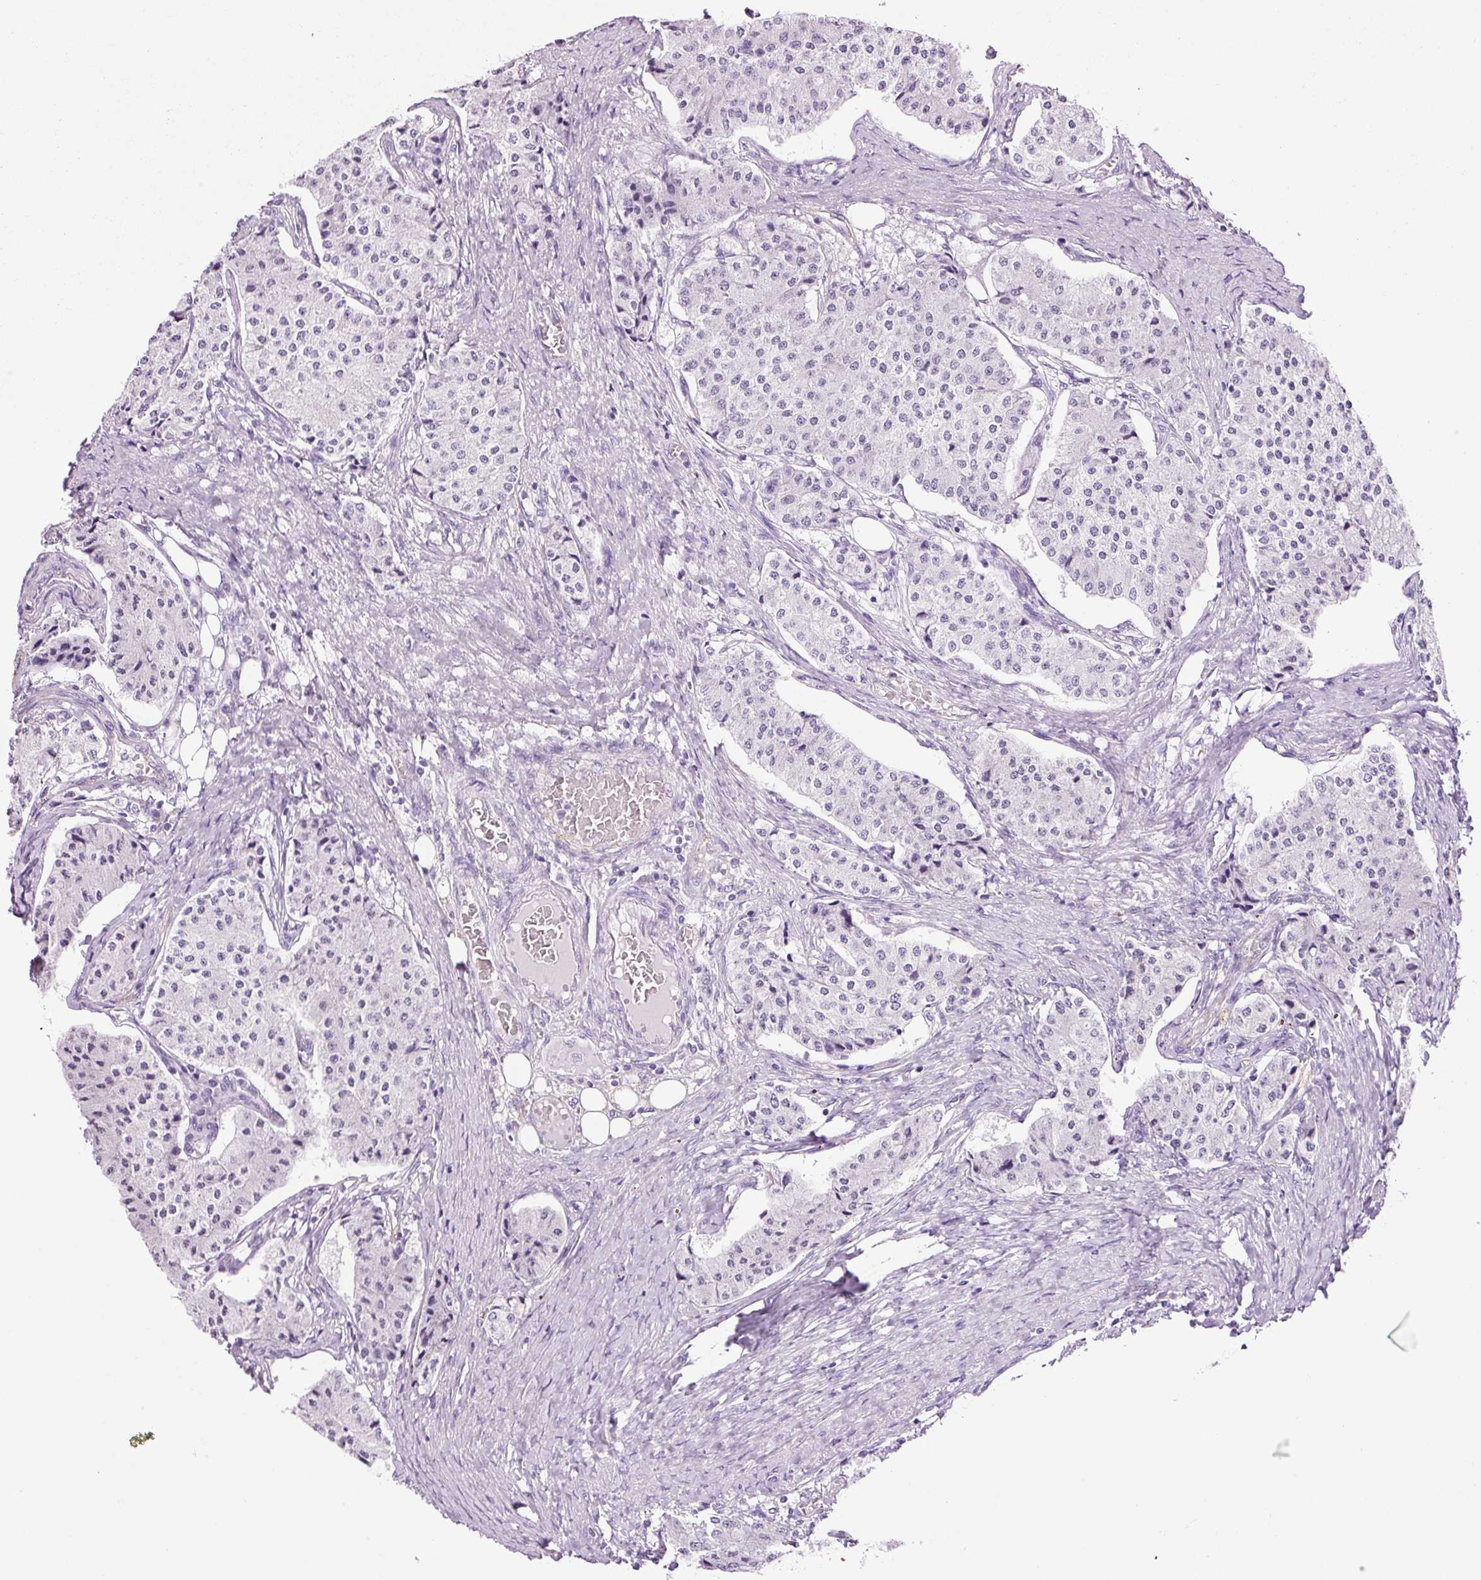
{"staining": {"intensity": "negative", "quantity": "none", "location": "none"}, "tissue": "carcinoid", "cell_type": "Tumor cells", "image_type": "cancer", "snomed": [{"axis": "morphology", "description": "Carcinoid, malignant, NOS"}, {"axis": "topography", "description": "Colon"}], "caption": "DAB immunohistochemical staining of malignant carcinoid demonstrates no significant positivity in tumor cells. (DAB immunohistochemistry visualized using brightfield microscopy, high magnification).", "gene": "ADSS1", "patient": {"sex": "female", "age": 52}}